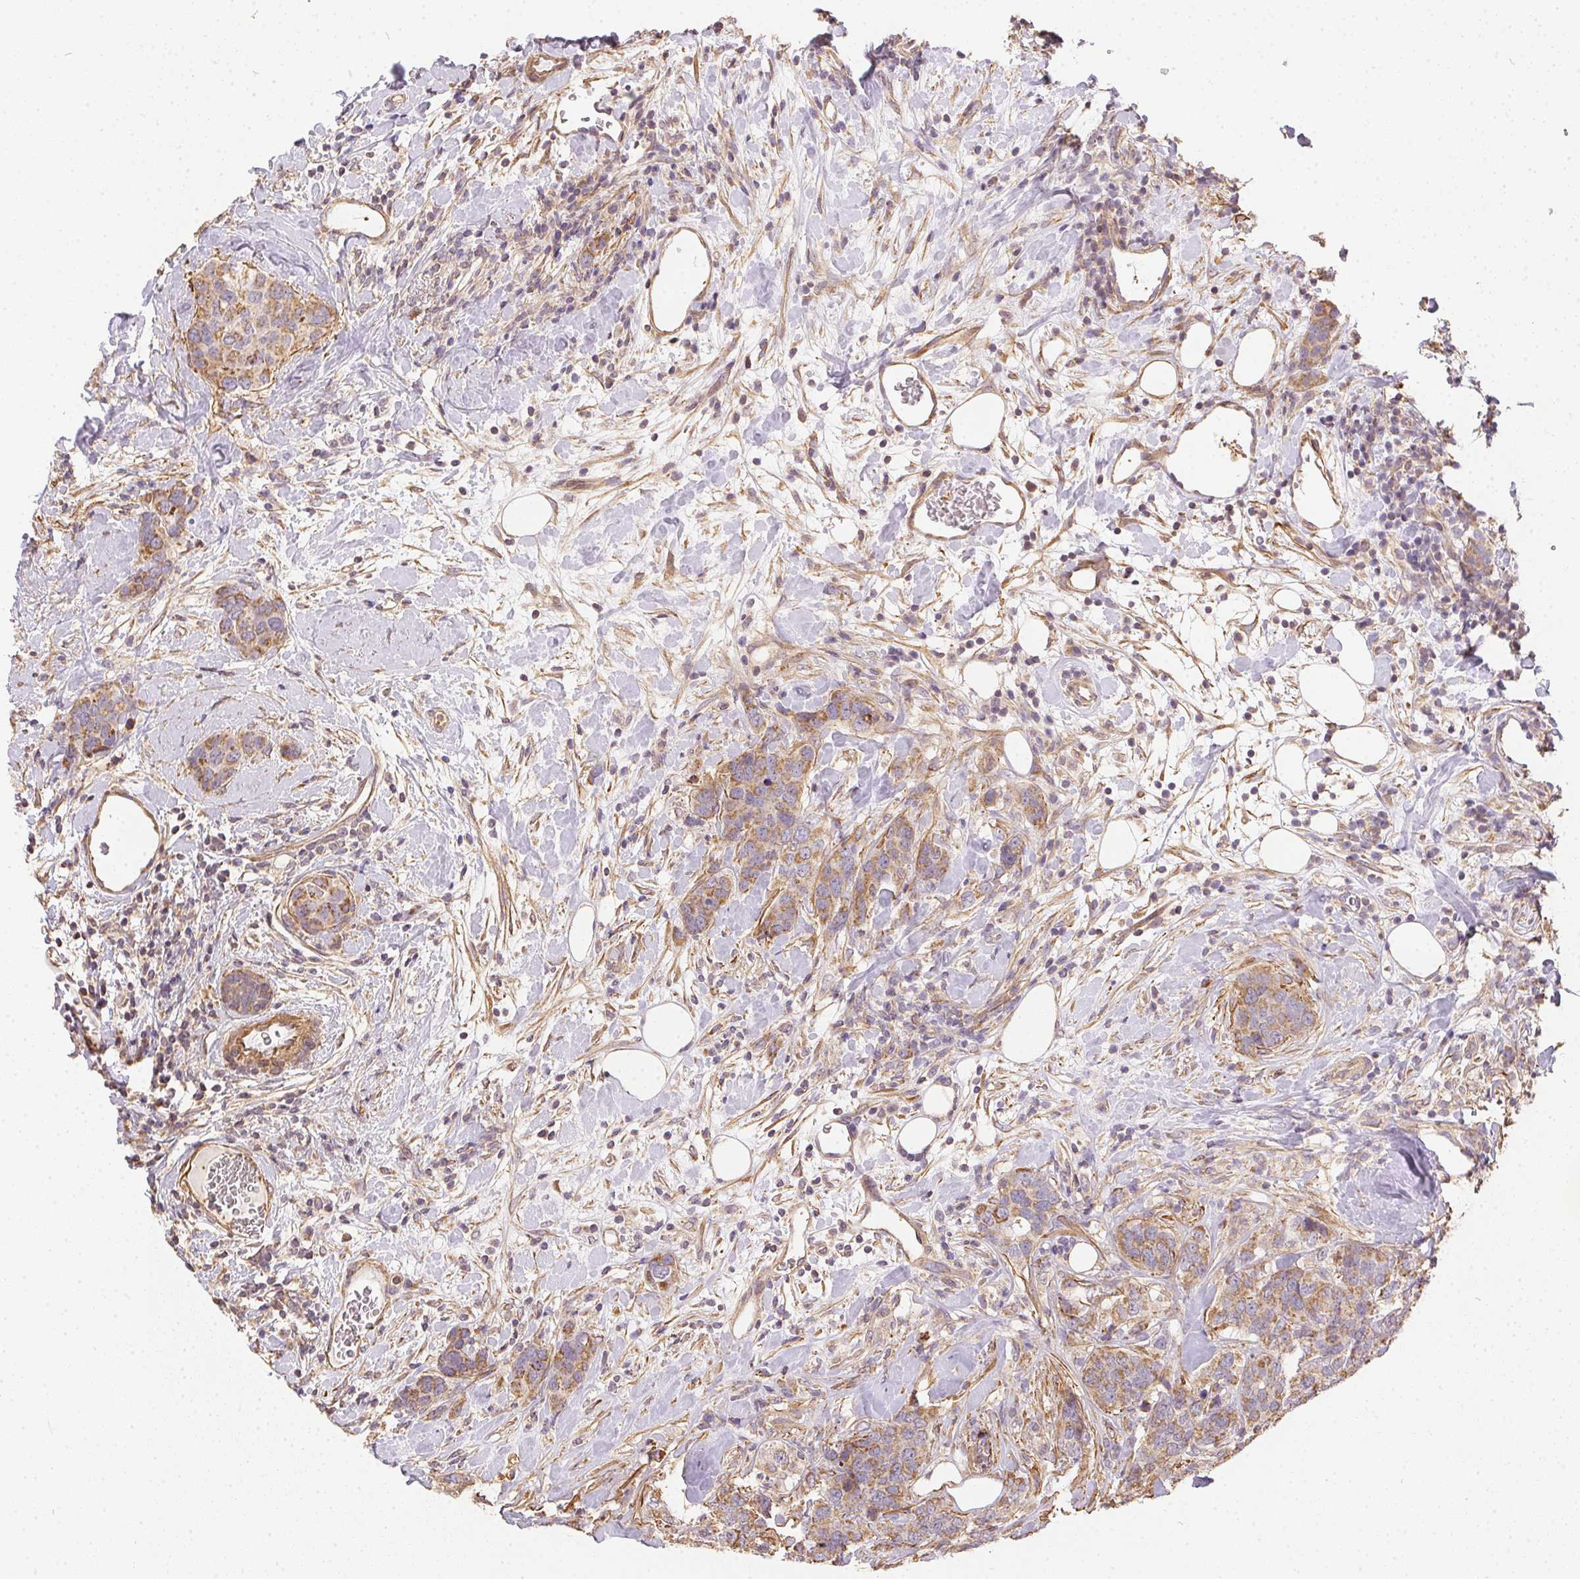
{"staining": {"intensity": "moderate", "quantity": "25%-75%", "location": "cytoplasmic/membranous"}, "tissue": "breast cancer", "cell_type": "Tumor cells", "image_type": "cancer", "snomed": [{"axis": "morphology", "description": "Lobular carcinoma"}, {"axis": "topography", "description": "Breast"}], "caption": "Immunohistochemical staining of human breast lobular carcinoma reveals medium levels of moderate cytoplasmic/membranous protein staining in approximately 25%-75% of tumor cells.", "gene": "REV3L", "patient": {"sex": "female", "age": 59}}